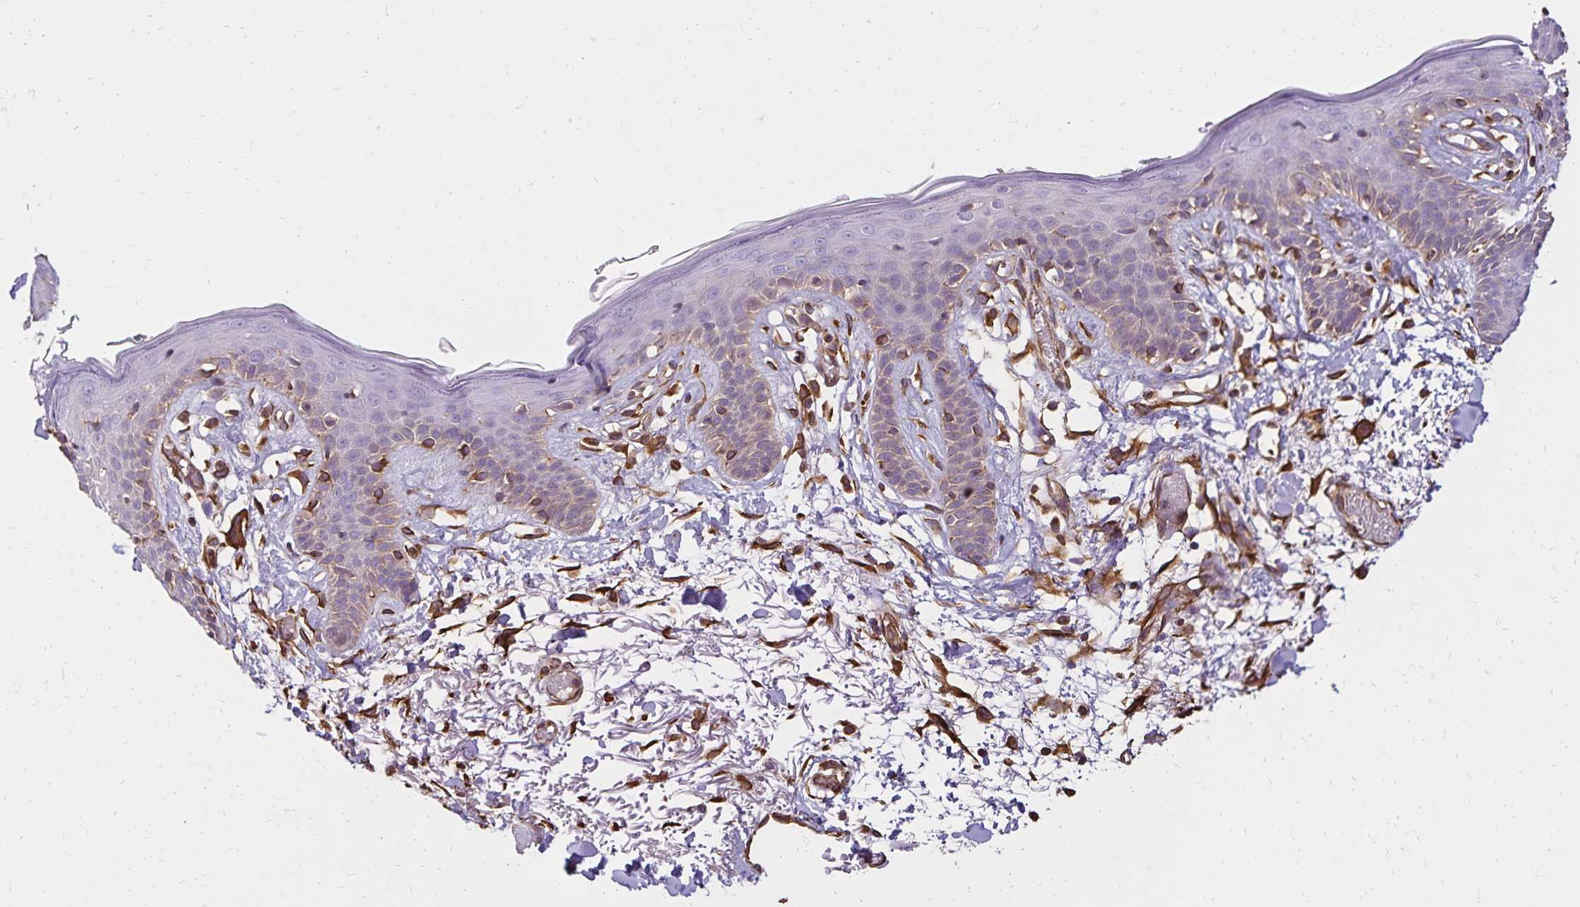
{"staining": {"intensity": "moderate", "quantity": ">75%", "location": "cytoplasmic/membranous"}, "tissue": "skin", "cell_type": "Fibroblasts", "image_type": "normal", "snomed": [{"axis": "morphology", "description": "Normal tissue, NOS"}, {"axis": "topography", "description": "Skin"}], "caption": "High-power microscopy captured an immunohistochemistry (IHC) photomicrograph of normal skin, revealing moderate cytoplasmic/membranous staining in approximately >75% of fibroblasts. (Brightfield microscopy of DAB IHC at high magnification).", "gene": "TRPV6", "patient": {"sex": "male", "age": 79}}